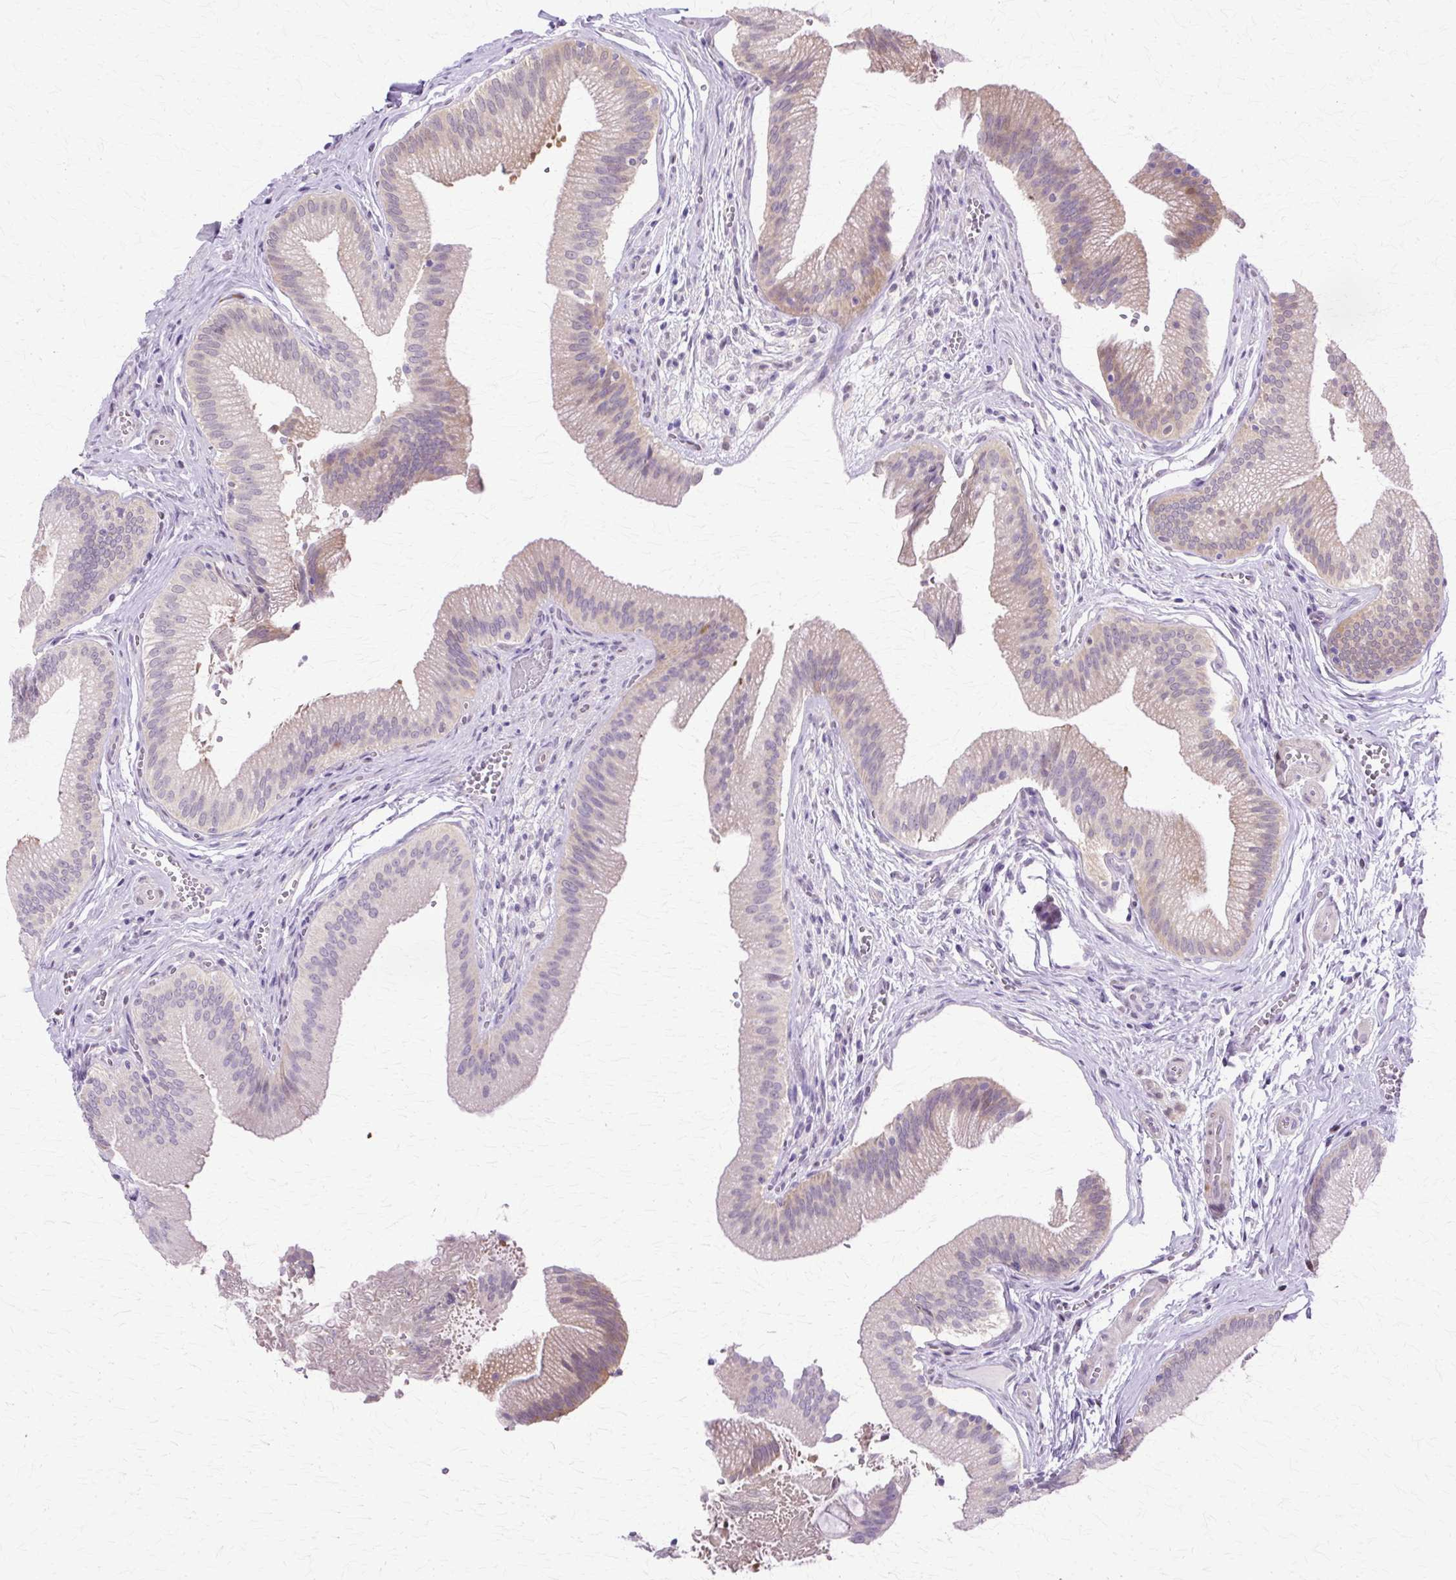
{"staining": {"intensity": "moderate", "quantity": "<25%", "location": "cytoplasmic/membranous,nuclear"}, "tissue": "gallbladder", "cell_type": "Glandular cells", "image_type": "normal", "snomed": [{"axis": "morphology", "description": "Normal tissue, NOS"}, {"axis": "topography", "description": "Gallbladder"}], "caption": "DAB immunohistochemical staining of unremarkable gallbladder displays moderate cytoplasmic/membranous,nuclear protein positivity in approximately <25% of glandular cells.", "gene": "HSPA1A", "patient": {"sex": "male", "age": 17}}